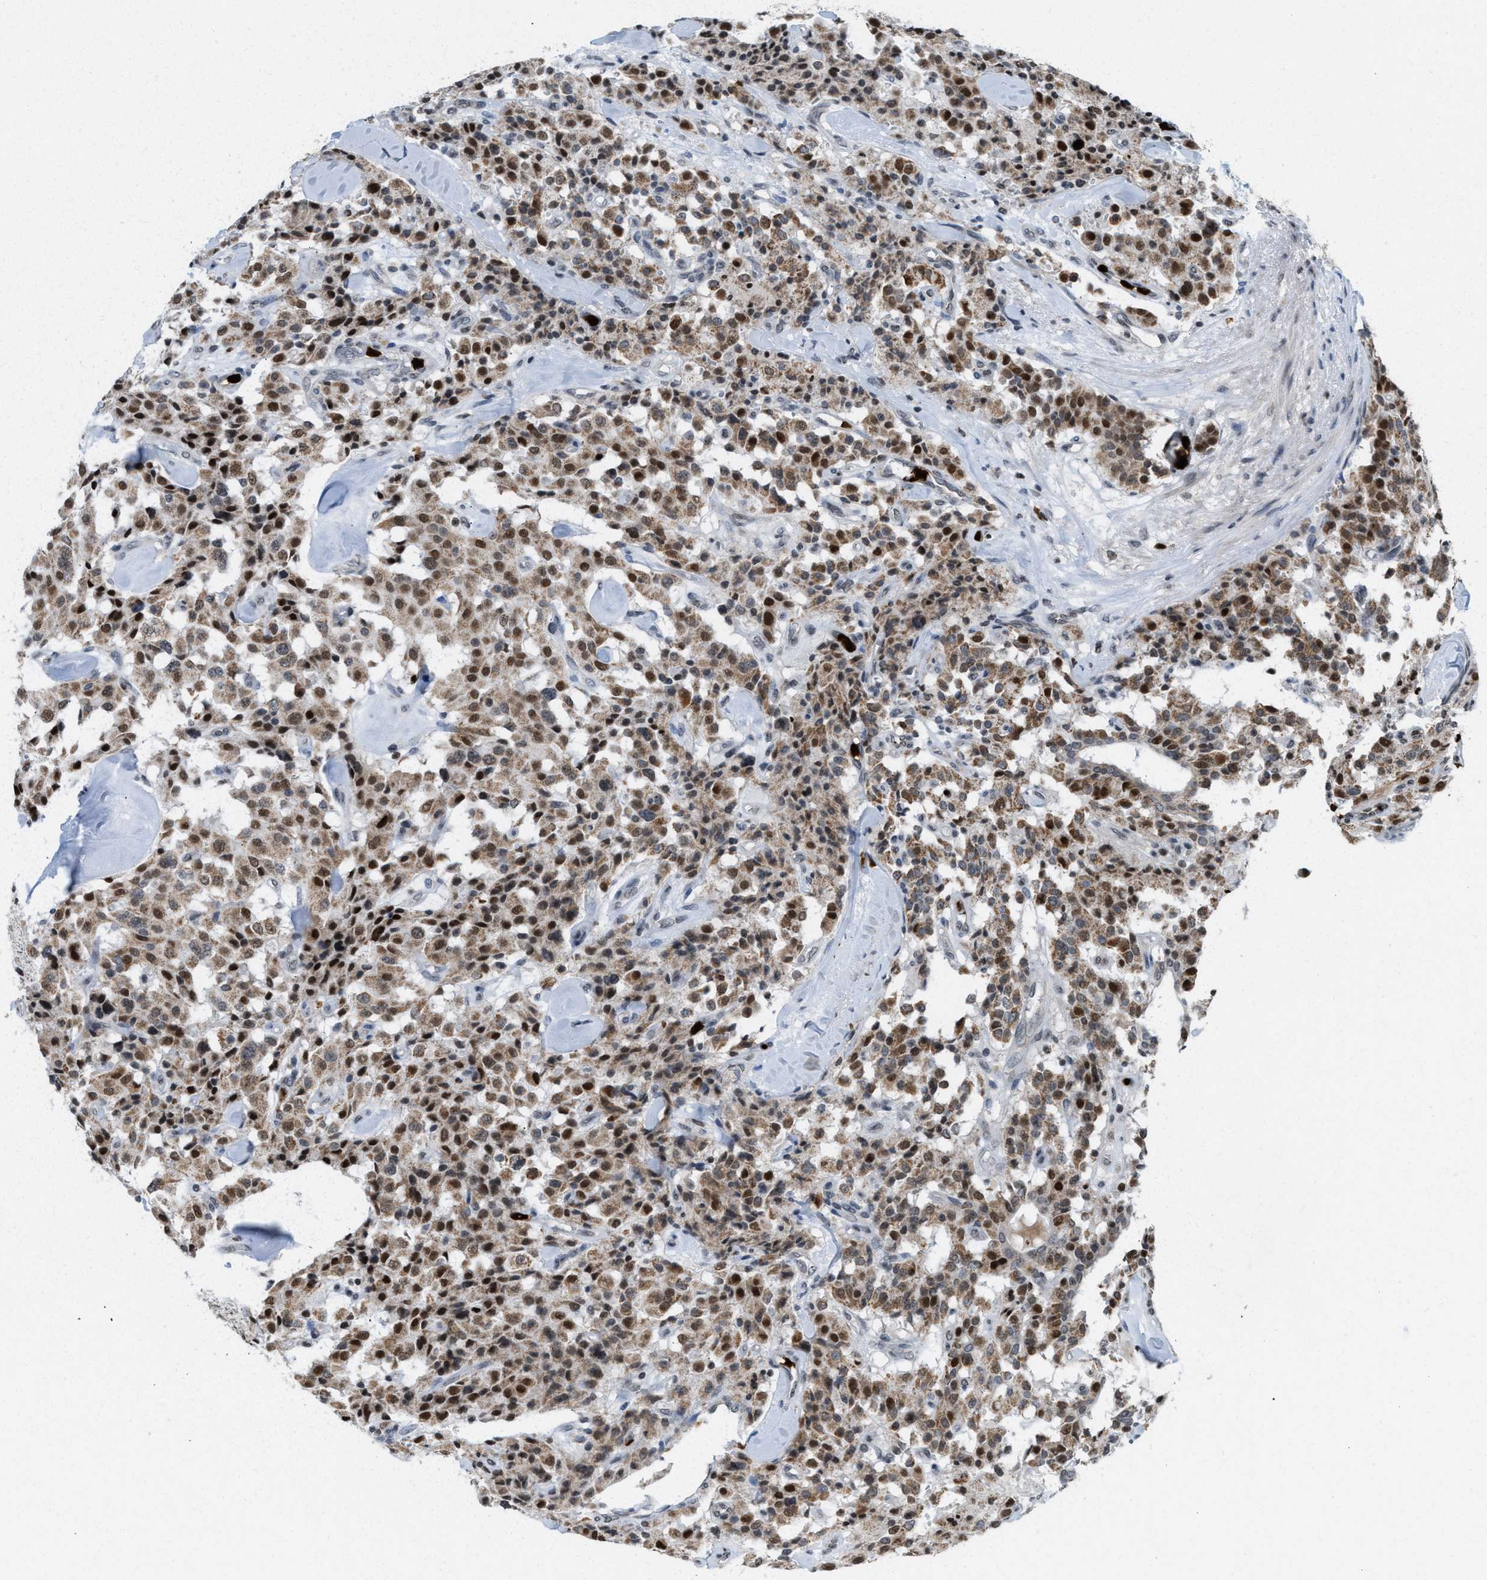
{"staining": {"intensity": "moderate", "quantity": ">75%", "location": "cytoplasmic/membranous,nuclear"}, "tissue": "carcinoid", "cell_type": "Tumor cells", "image_type": "cancer", "snomed": [{"axis": "morphology", "description": "Carcinoid, malignant, NOS"}, {"axis": "topography", "description": "Lung"}], "caption": "Carcinoid was stained to show a protein in brown. There is medium levels of moderate cytoplasmic/membranous and nuclear expression in about >75% of tumor cells.", "gene": "PRUNE2", "patient": {"sex": "male", "age": 30}}